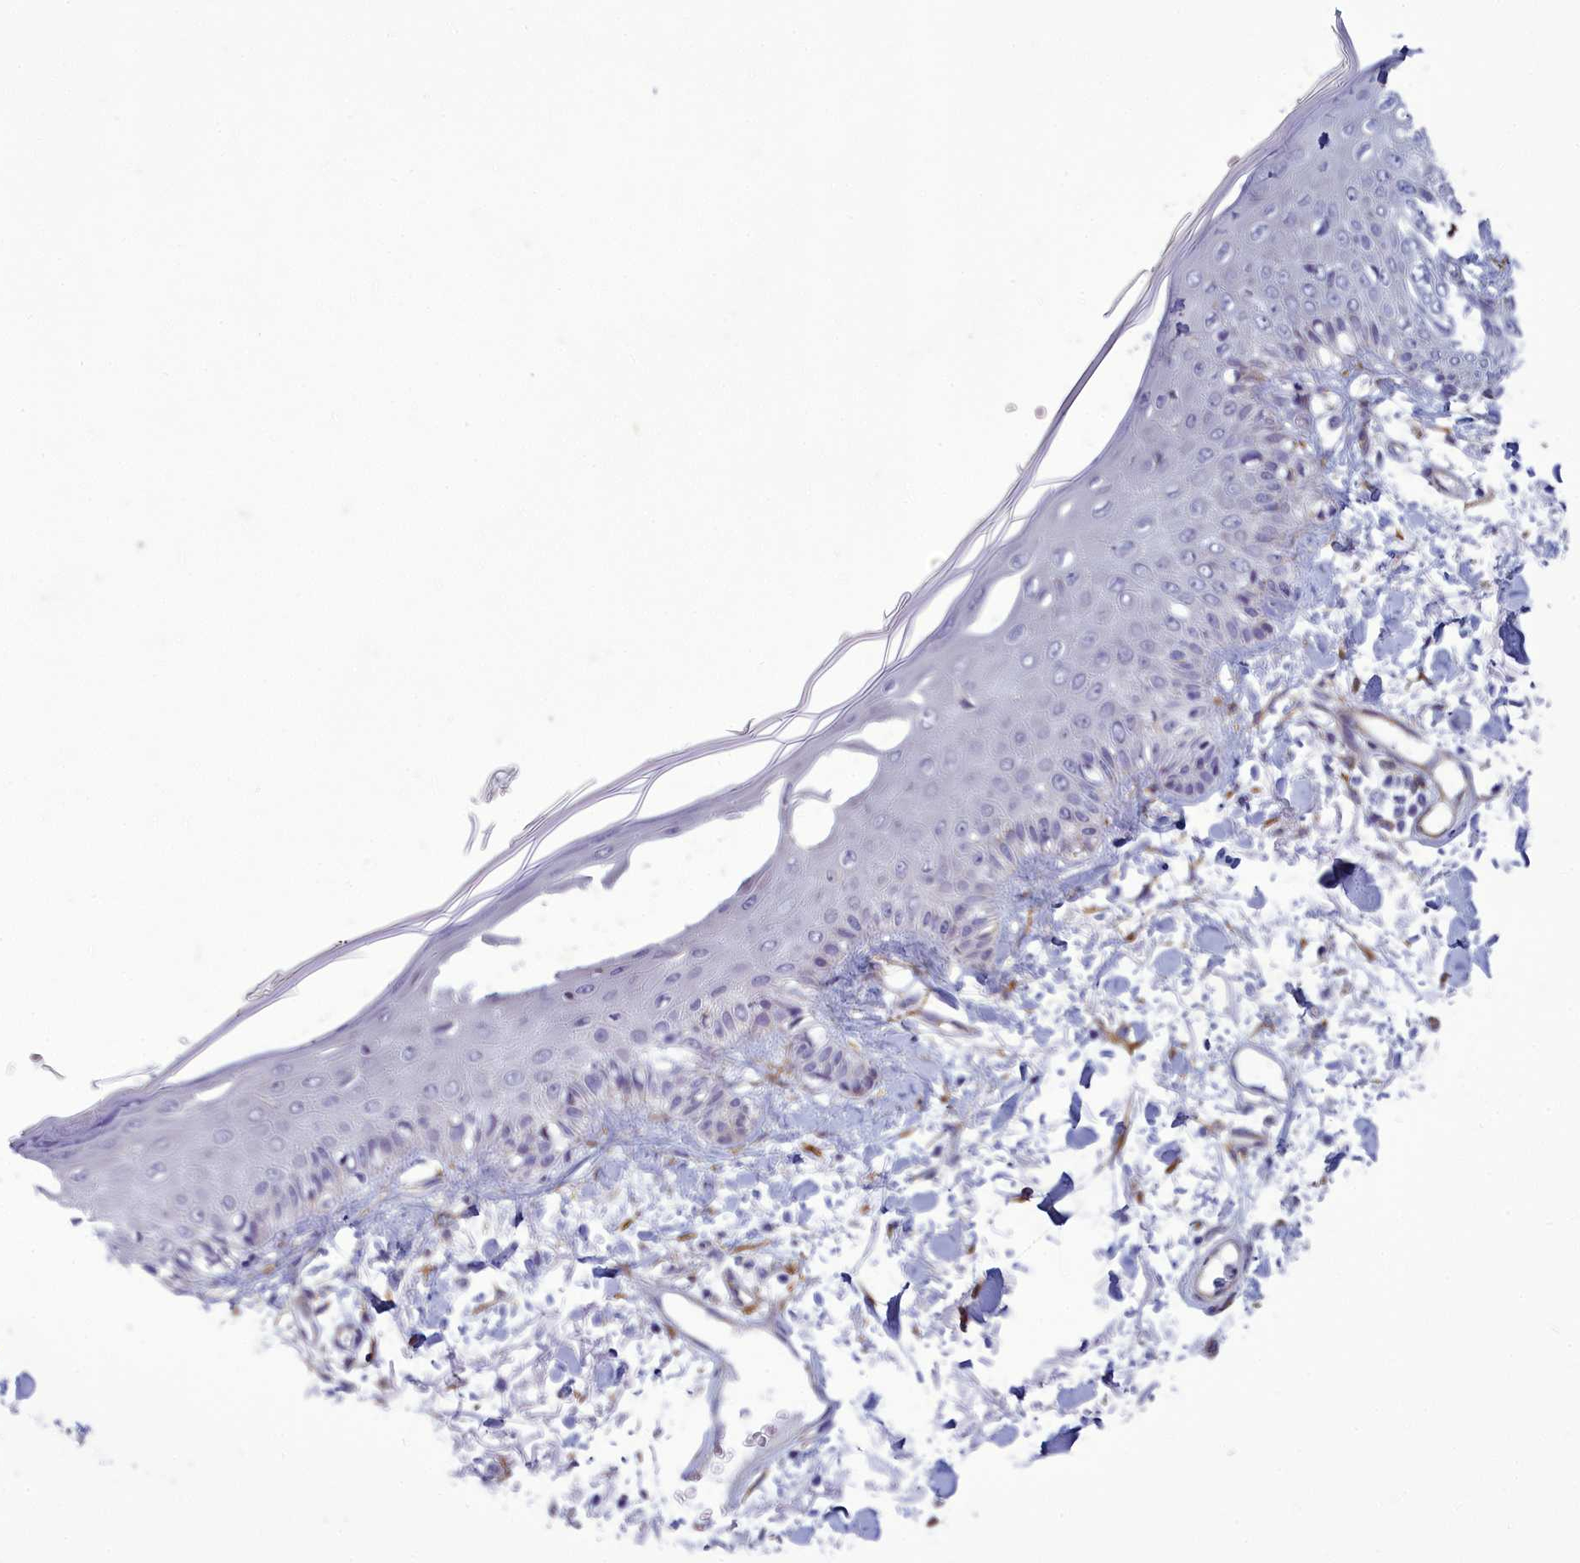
{"staining": {"intensity": "moderate", "quantity": ">75%", "location": "cytoplasmic/membranous"}, "tissue": "skin", "cell_type": "Fibroblasts", "image_type": "normal", "snomed": [{"axis": "morphology", "description": "Normal tissue, NOS"}, {"axis": "morphology", "description": "Squamous cell carcinoma, NOS"}, {"axis": "topography", "description": "Skin"}, {"axis": "topography", "description": "Peripheral nerve tissue"}], "caption": "A brown stain shows moderate cytoplasmic/membranous expression of a protein in fibroblasts of normal skin. The staining is performed using DAB brown chromogen to label protein expression. The nuclei are counter-stained blue using hematoxylin.", "gene": "CENATAC", "patient": {"sex": "male", "age": 83}}